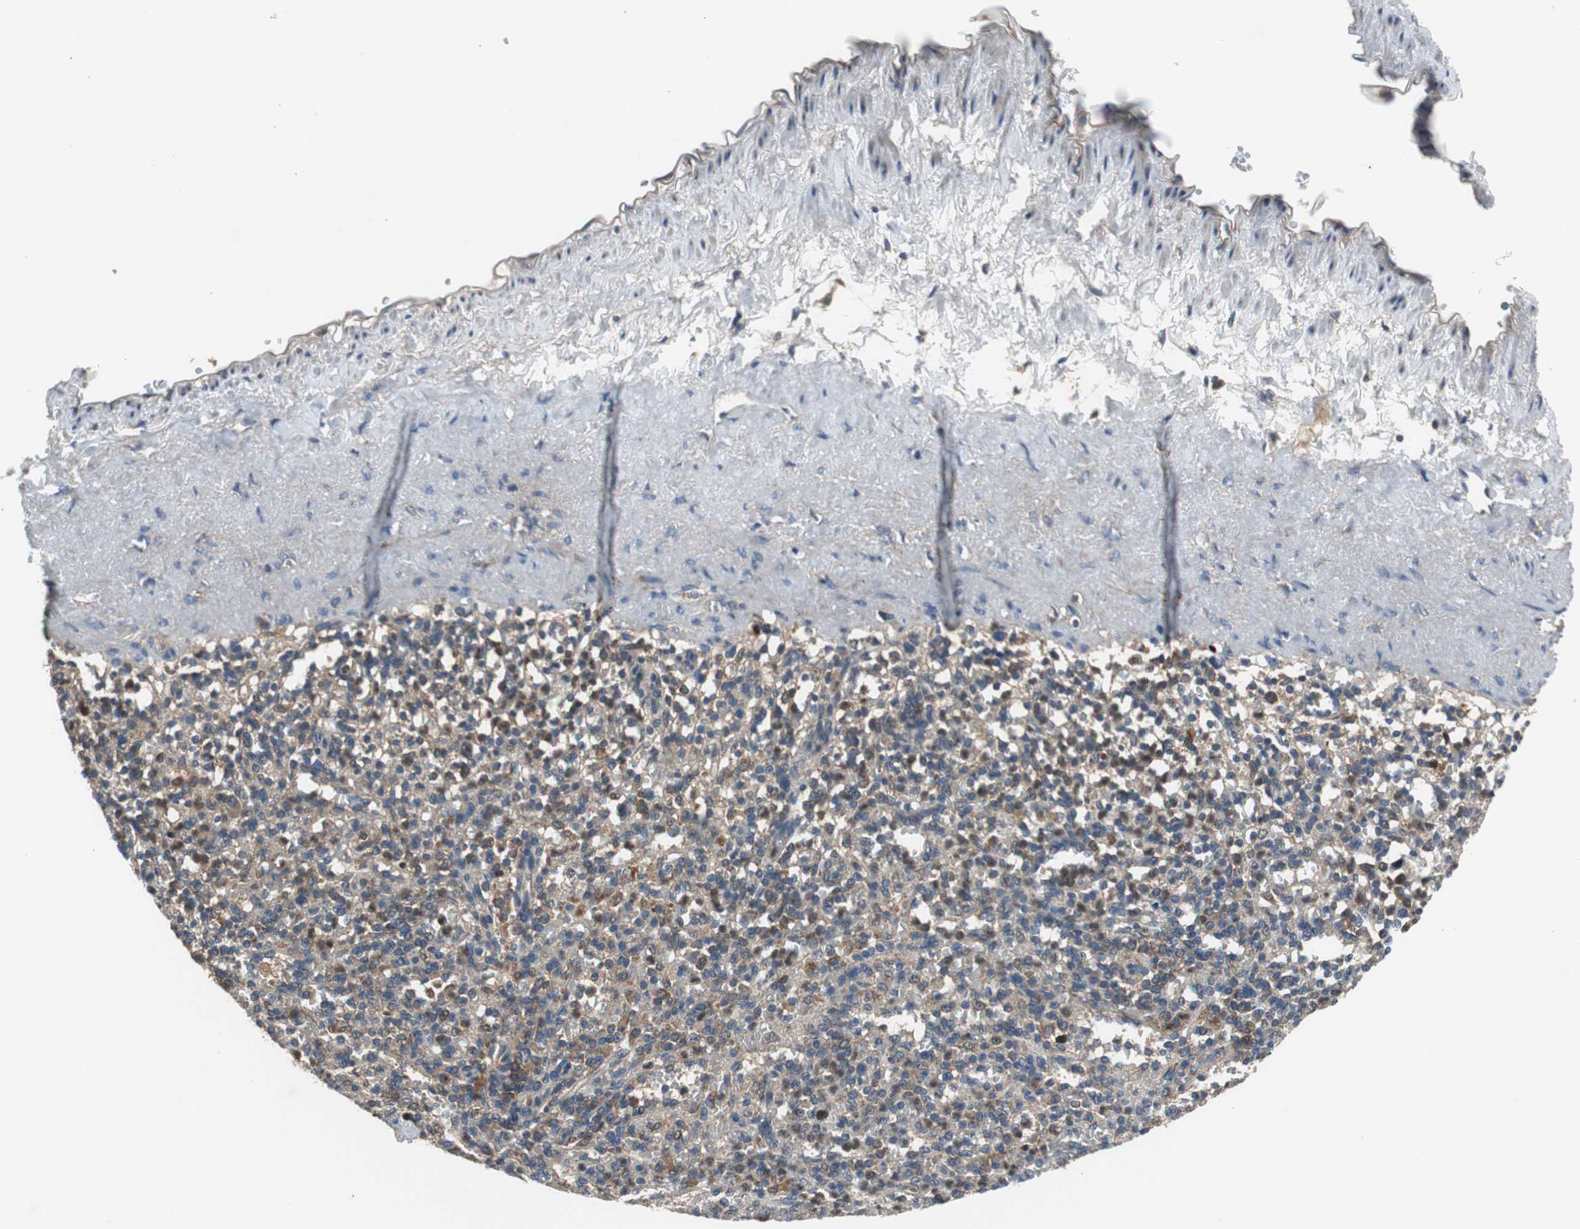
{"staining": {"intensity": "moderate", "quantity": "25%-75%", "location": "cytoplasmic/membranous,nuclear"}, "tissue": "spleen", "cell_type": "Cells in red pulp", "image_type": "normal", "snomed": [{"axis": "morphology", "description": "Normal tissue, NOS"}, {"axis": "topography", "description": "Spleen"}], "caption": "Moderate cytoplasmic/membranous,nuclear expression is appreciated in about 25%-75% of cells in red pulp in normal spleen.", "gene": "PI4KB", "patient": {"sex": "female", "age": 74}}